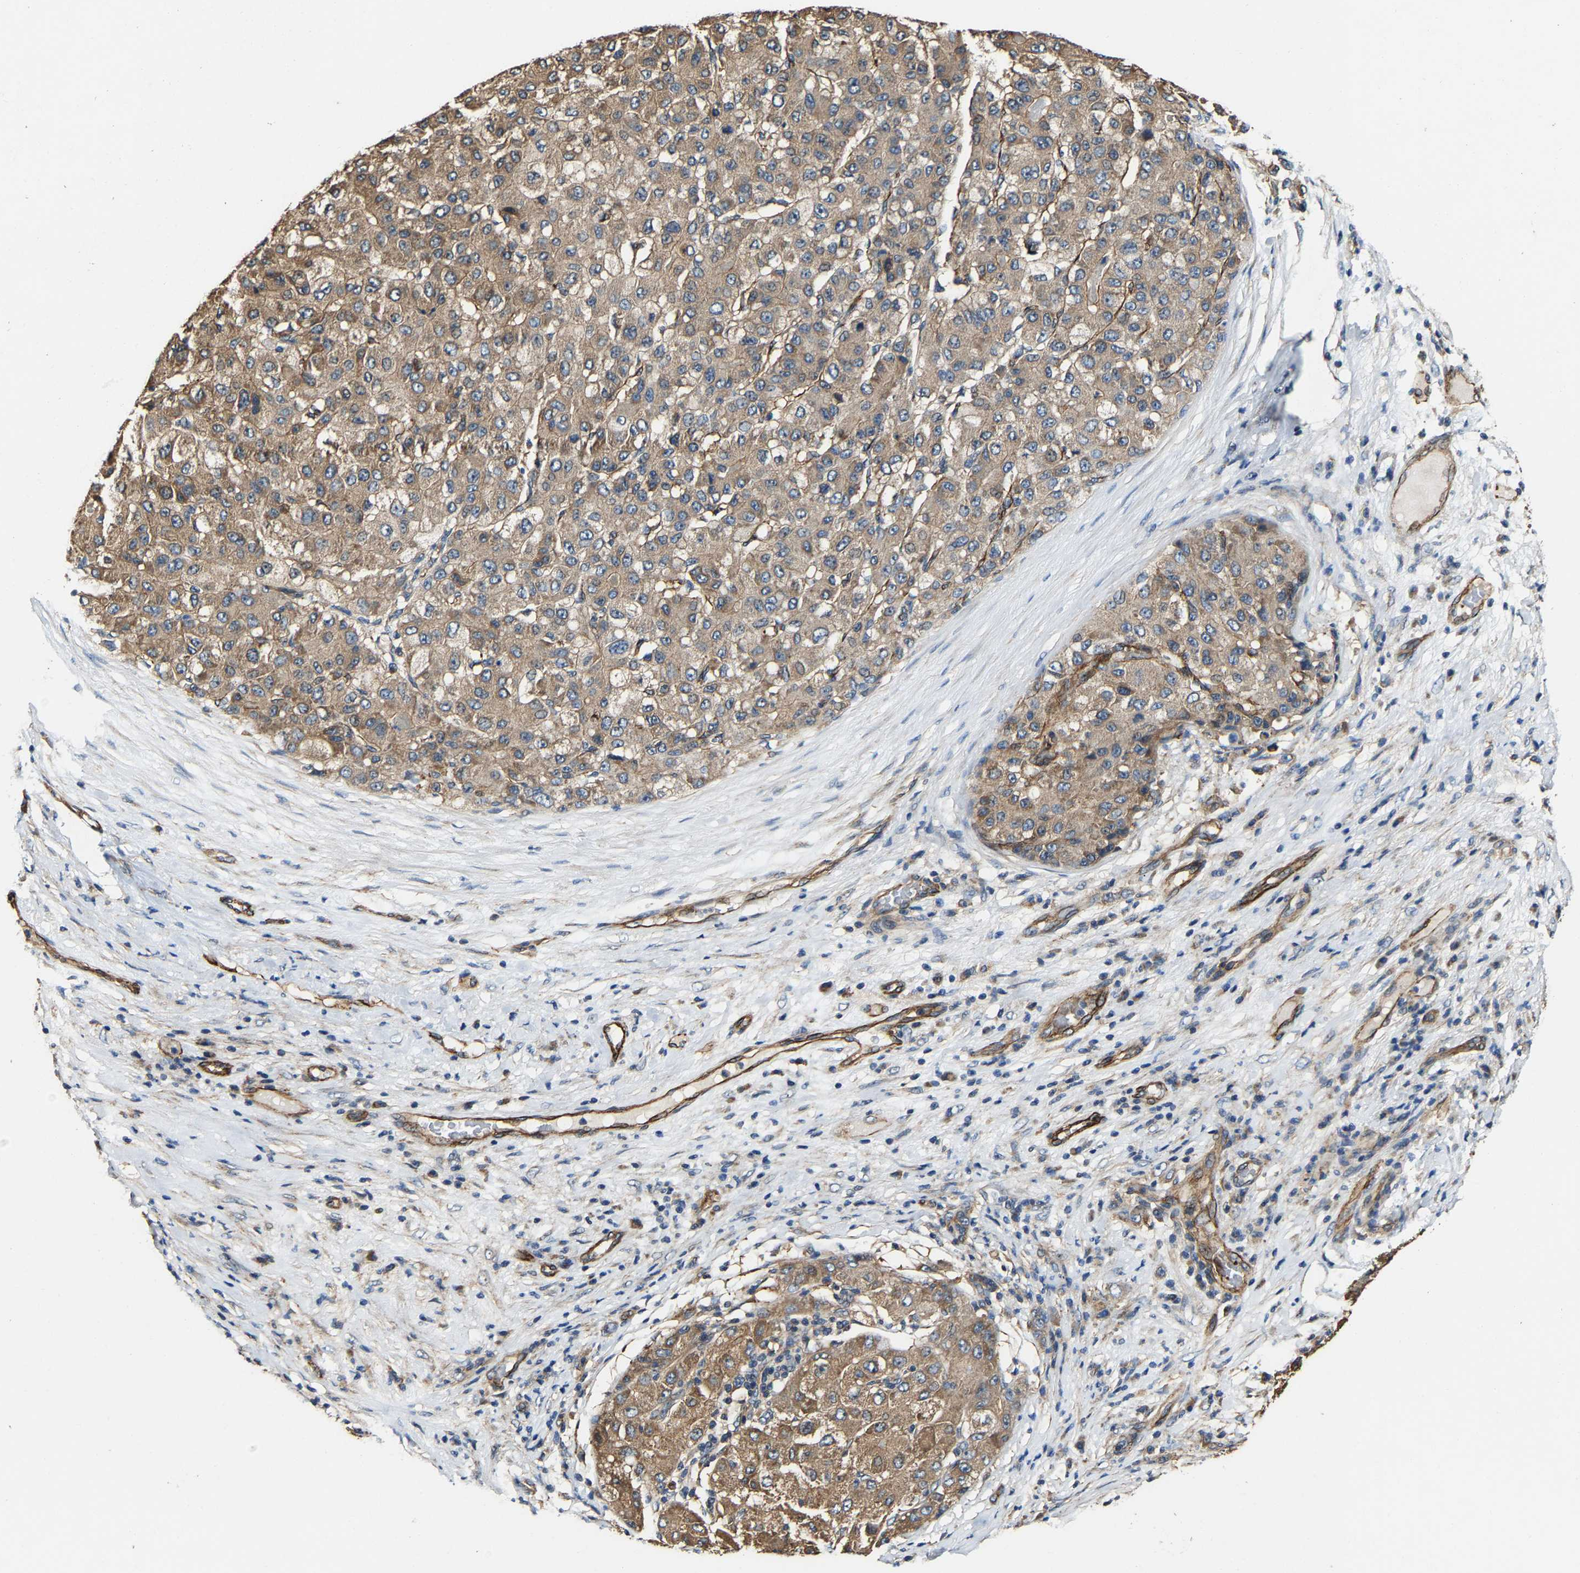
{"staining": {"intensity": "moderate", "quantity": ">75%", "location": "cytoplasmic/membranous"}, "tissue": "liver cancer", "cell_type": "Tumor cells", "image_type": "cancer", "snomed": [{"axis": "morphology", "description": "Carcinoma, Hepatocellular, NOS"}, {"axis": "topography", "description": "Liver"}], "caption": "Approximately >75% of tumor cells in human liver cancer (hepatocellular carcinoma) reveal moderate cytoplasmic/membranous protein positivity as visualized by brown immunohistochemical staining.", "gene": "GFRA3", "patient": {"sex": "male", "age": 80}}